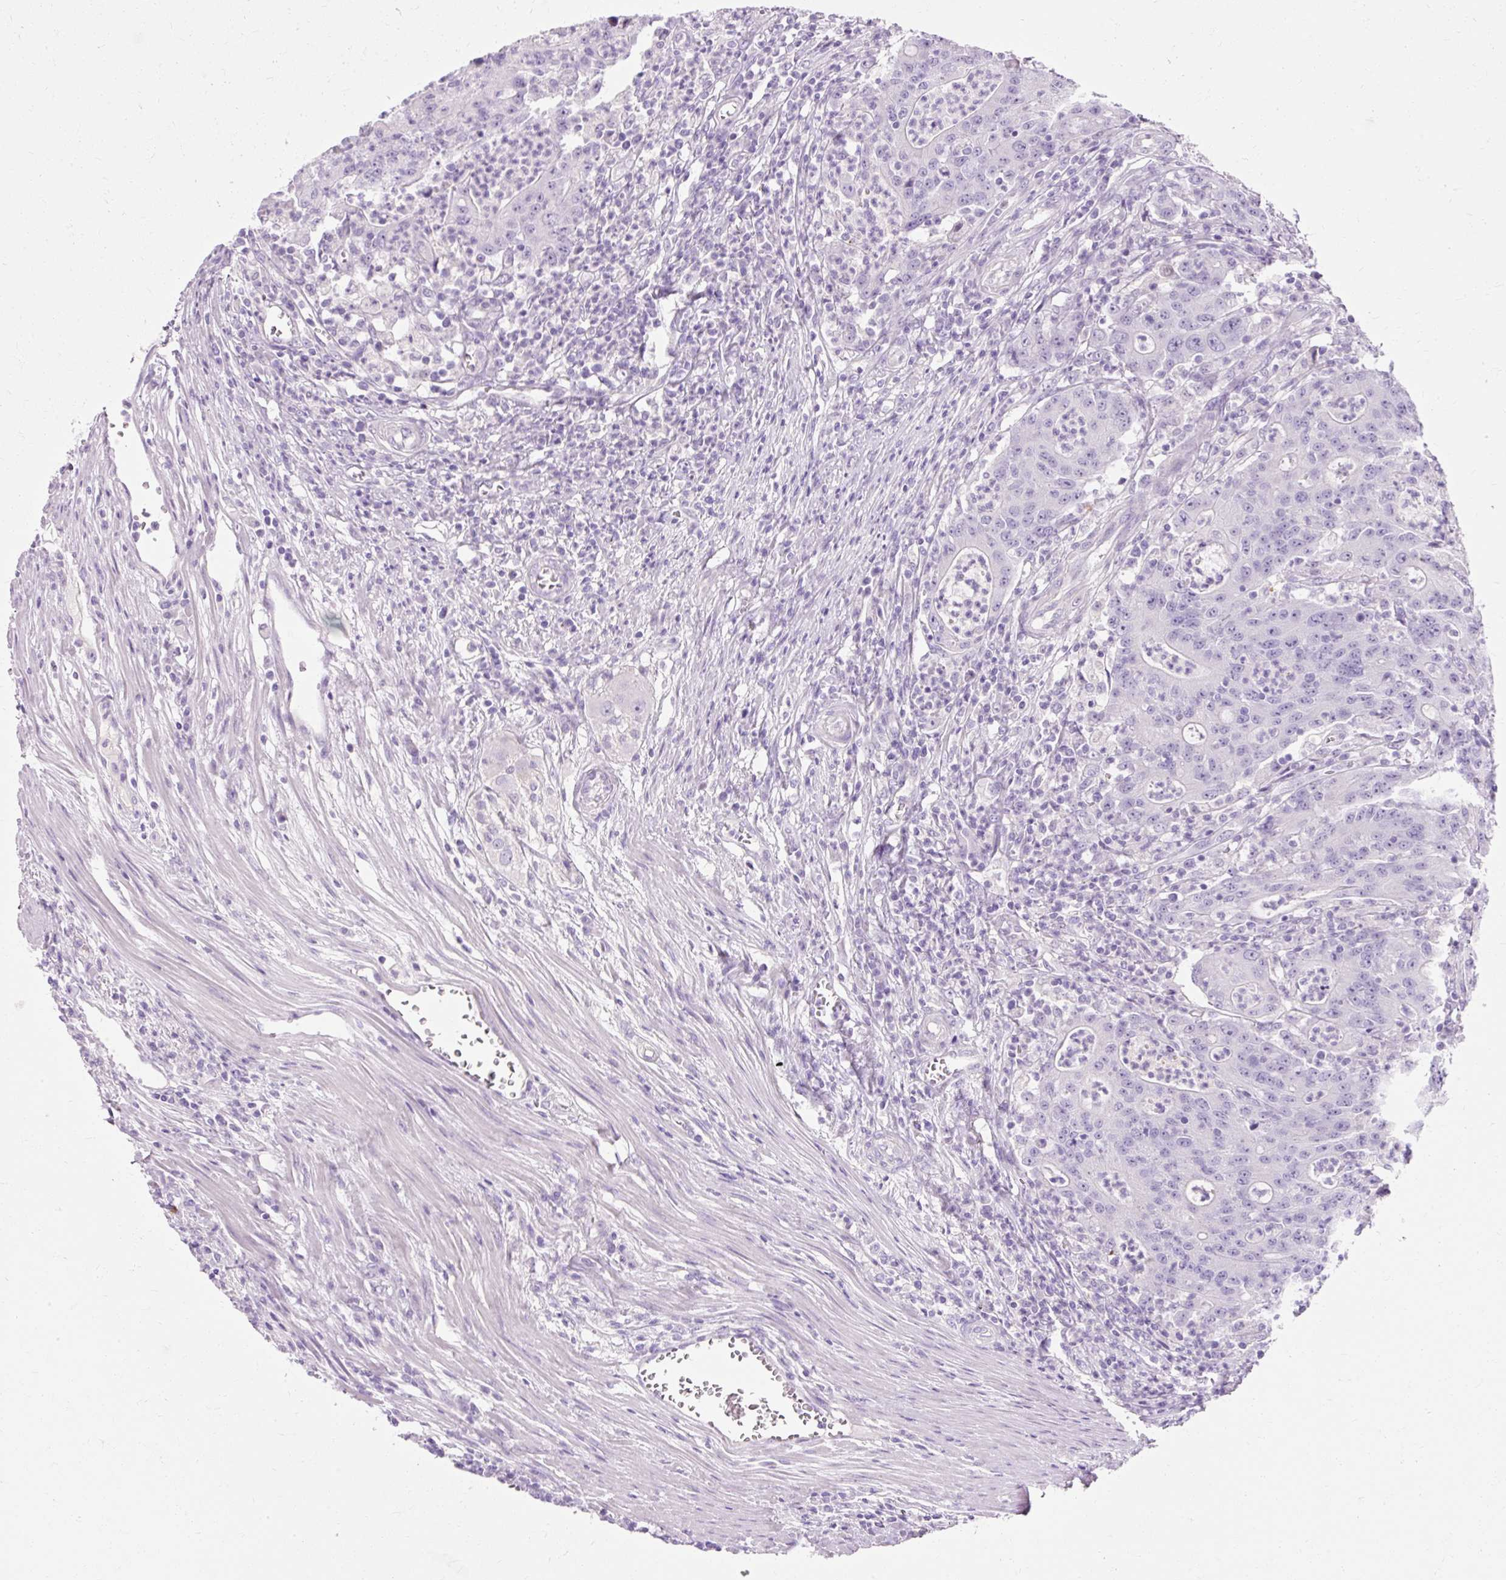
{"staining": {"intensity": "negative", "quantity": "none", "location": "none"}, "tissue": "colorectal cancer", "cell_type": "Tumor cells", "image_type": "cancer", "snomed": [{"axis": "morphology", "description": "Adenocarcinoma, NOS"}, {"axis": "topography", "description": "Colon"}], "caption": "Tumor cells show no significant expression in adenocarcinoma (colorectal).", "gene": "TMEM213", "patient": {"sex": "male", "age": 83}}